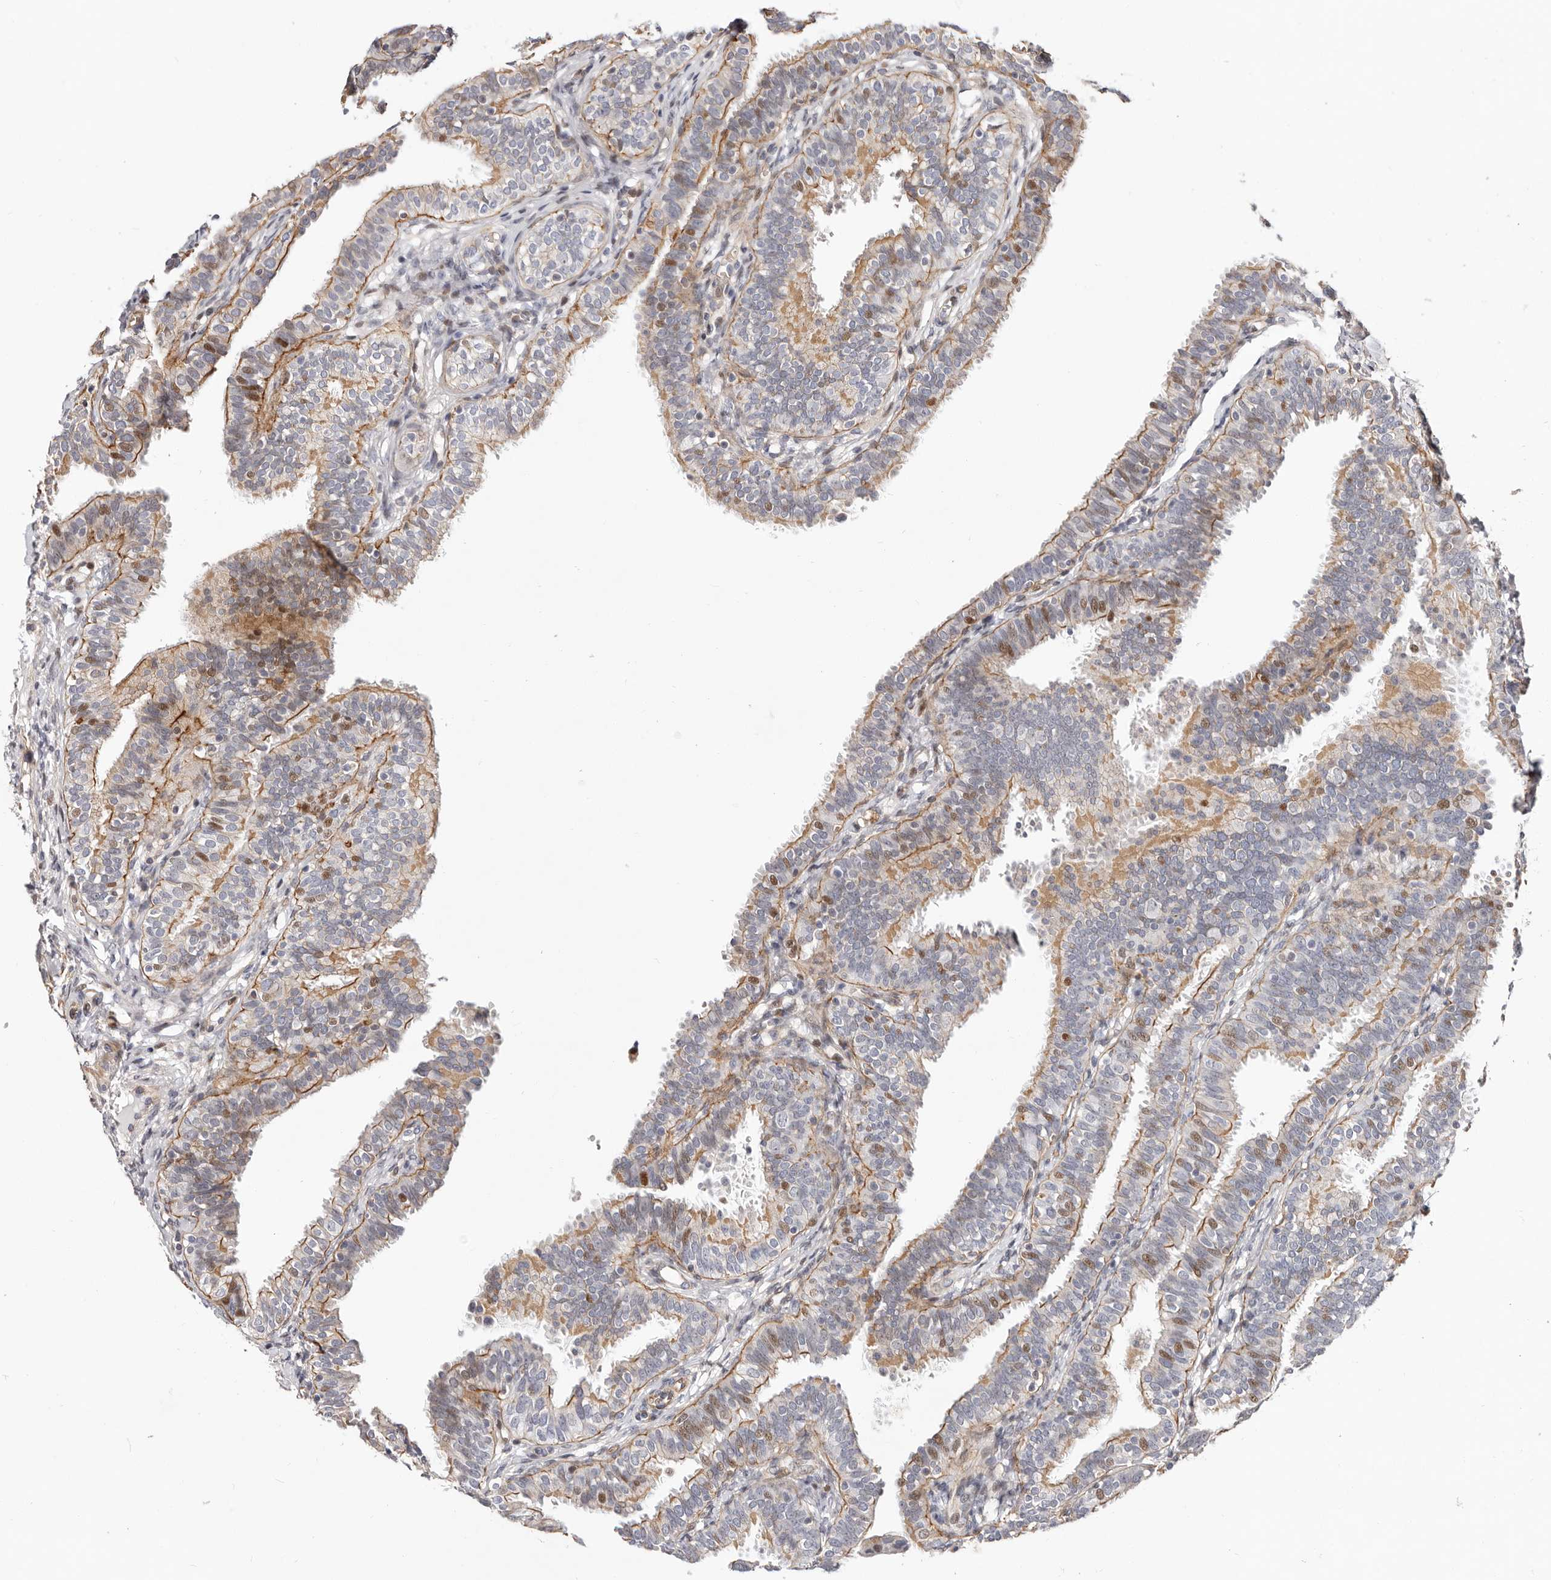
{"staining": {"intensity": "weak", "quantity": "25%-75%", "location": "cytoplasmic/membranous,nuclear"}, "tissue": "fallopian tube", "cell_type": "Glandular cells", "image_type": "normal", "snomed": [{"axis": "morphology", "description": "Normal tissue, NOS"}, {"axis": "topography", "description": "Fallopian tube"}], "caption": "A high-resolution micrograph shows immunohistochemistry staining of benign fallopian tube, which shows weak cytoplasmic/membranous,nuclear staining in about 25%-75% of glandular cells.", "gene": "EPHX3", "patient": {"sex": "female", "age": 35}}